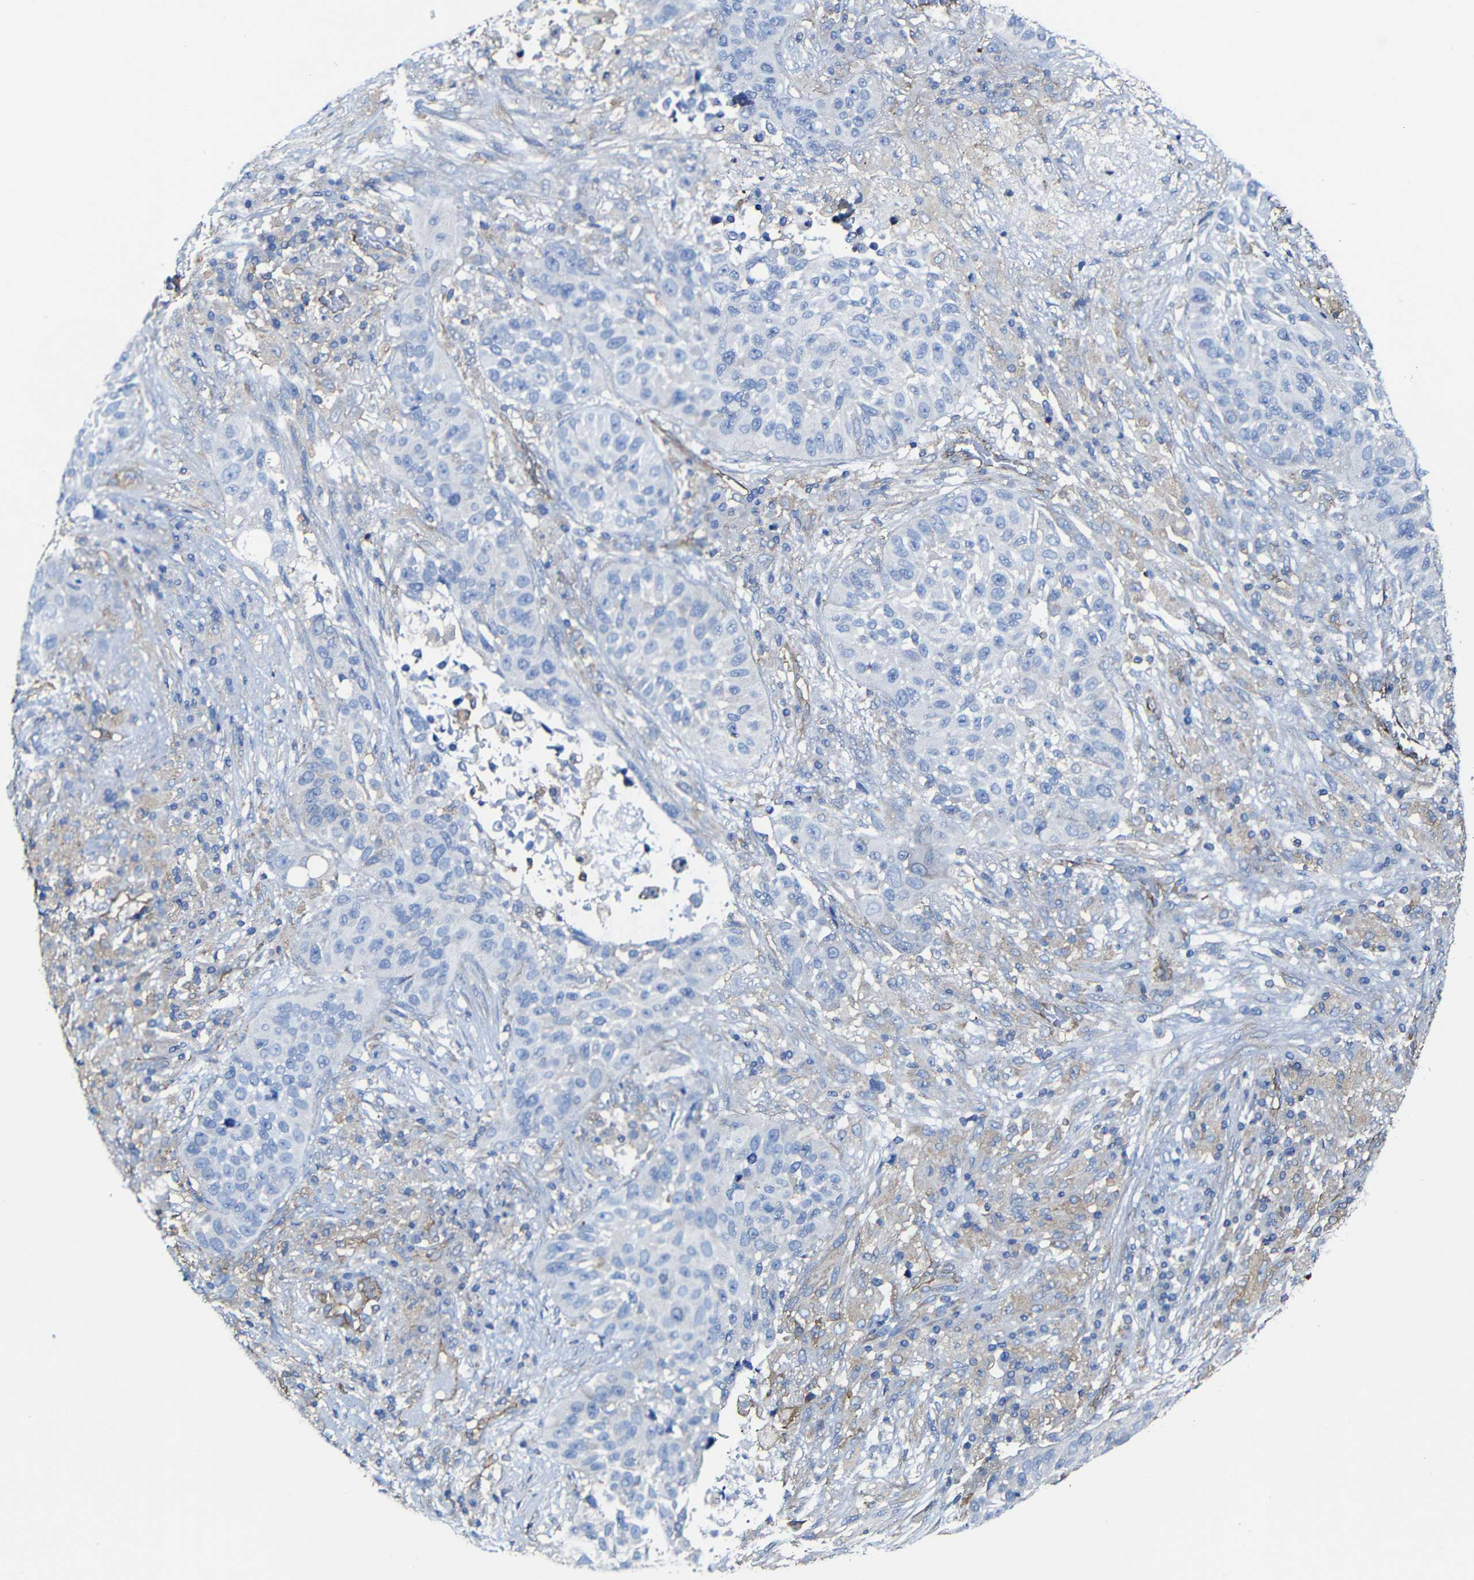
{"staining": {"intensity": "negative", "quantity": "none", "location": "none"}, "tissue": "lung cancer", "cell_type": "Tumor cells", "image_type": "cancer", "snomed": [{"axis": "morphology", "description": "Squamous cell carcinoma, NOS"}, {"axis": "topography", "description": "Lung"}], "caption": "DAB (3,3'-diaminobenzidine) immunohistochemical staining of human lung cancer displays no significant positivity in tumor cells. (DAB immunohistochemistry with hematoxylin counter stain).", "gene": "MSN", "patient": {"sex": "male", "age": 57}}